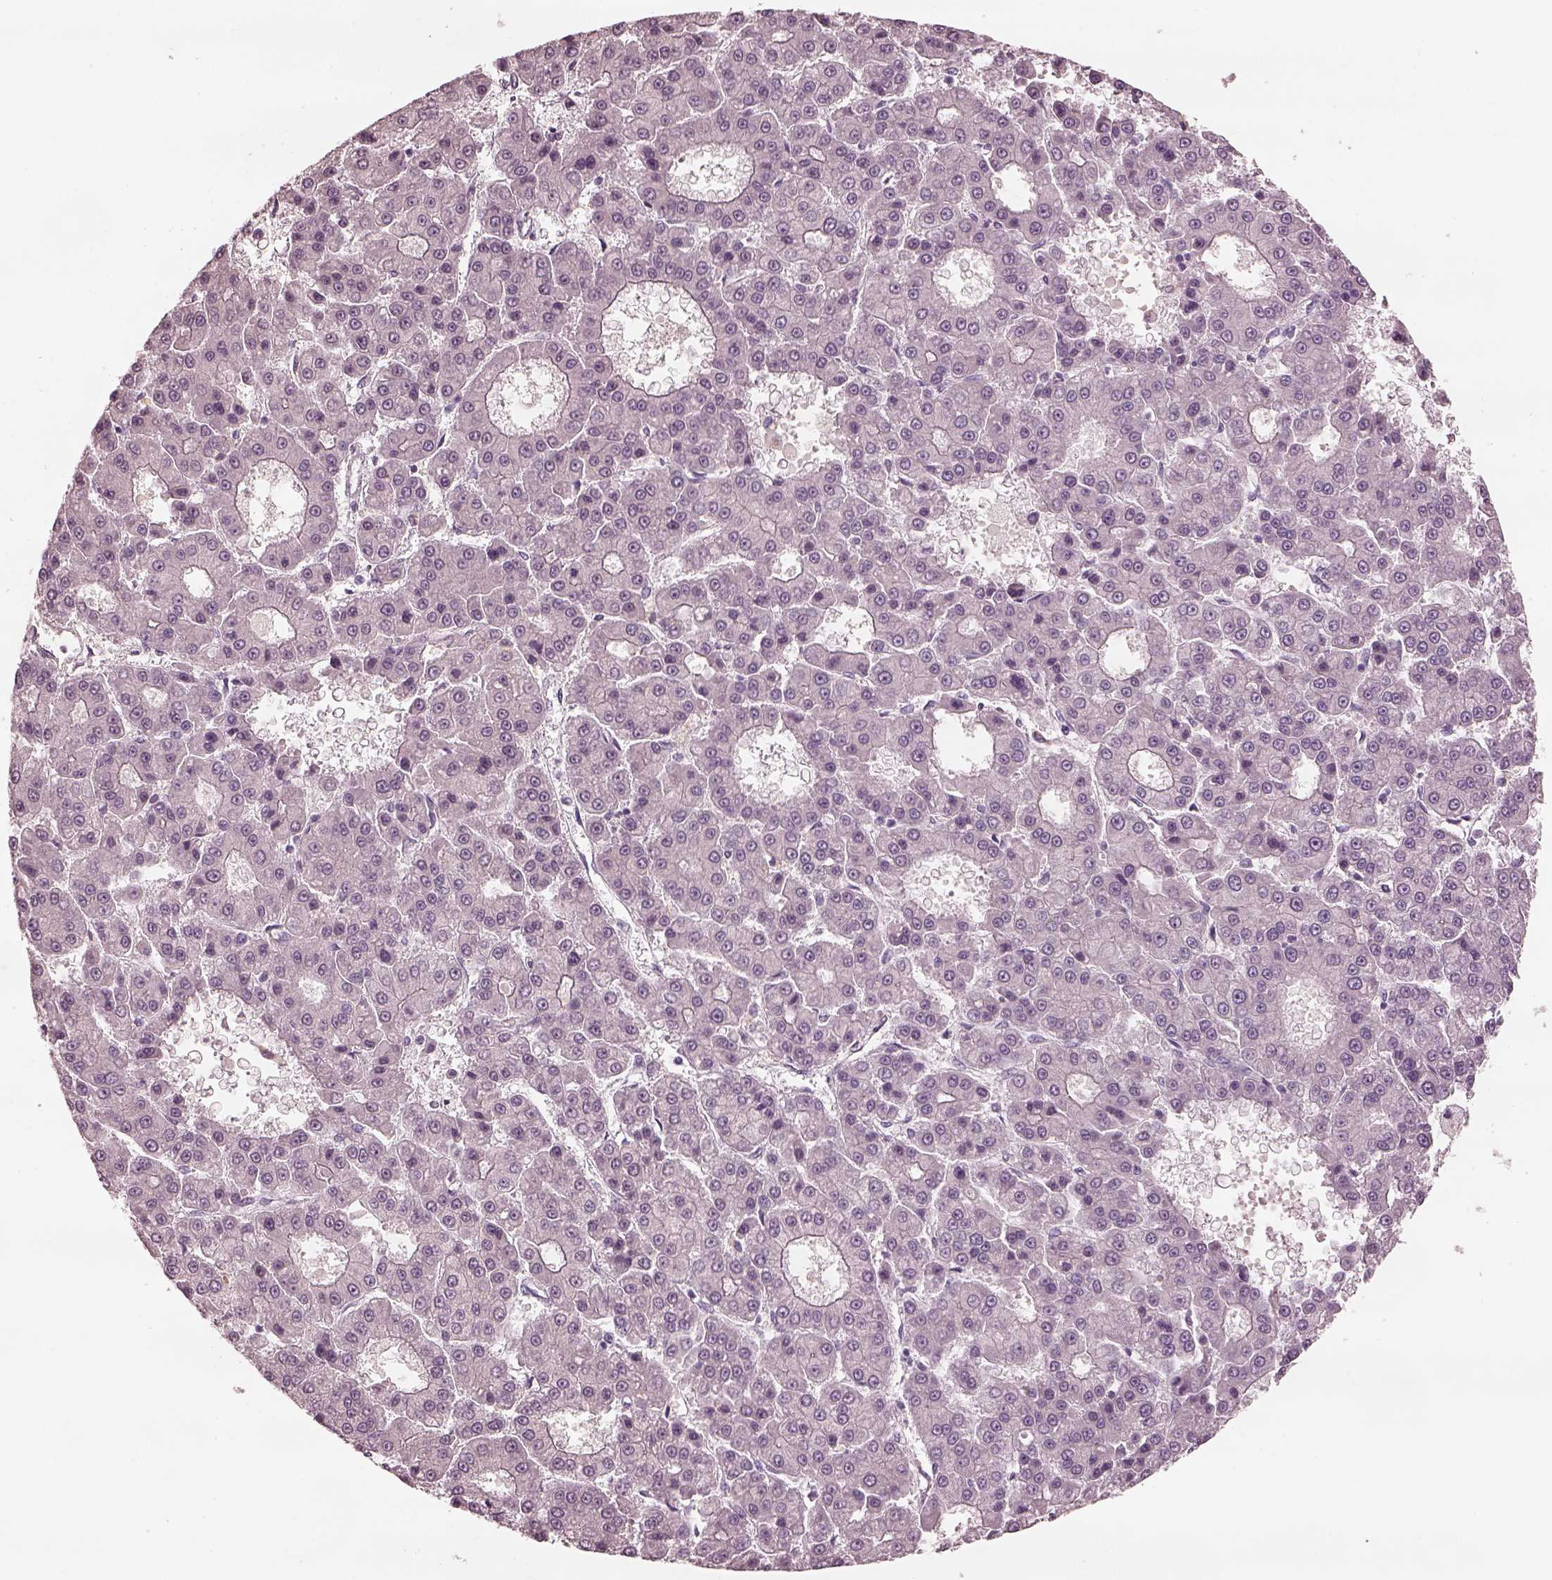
{"staining": {"intensity": "negative", "quantity": "none", "location": "none"}, "tissue": "liver cancer", "cell_type": "Tumor cells", "image_type": "cancer", "snomed": [{"axis": "morphology", "description": "Carcinoma, Hepatocellular, NOS"}, {"axis": "topography", "description": "Liver"}], "caption": "High power microscopy photomicrograph of an IHC image of liver cancer, revealing no significant expression in tumor cells.", "gene": "MIA", "patient": {"sex": "male", "age": 70}}